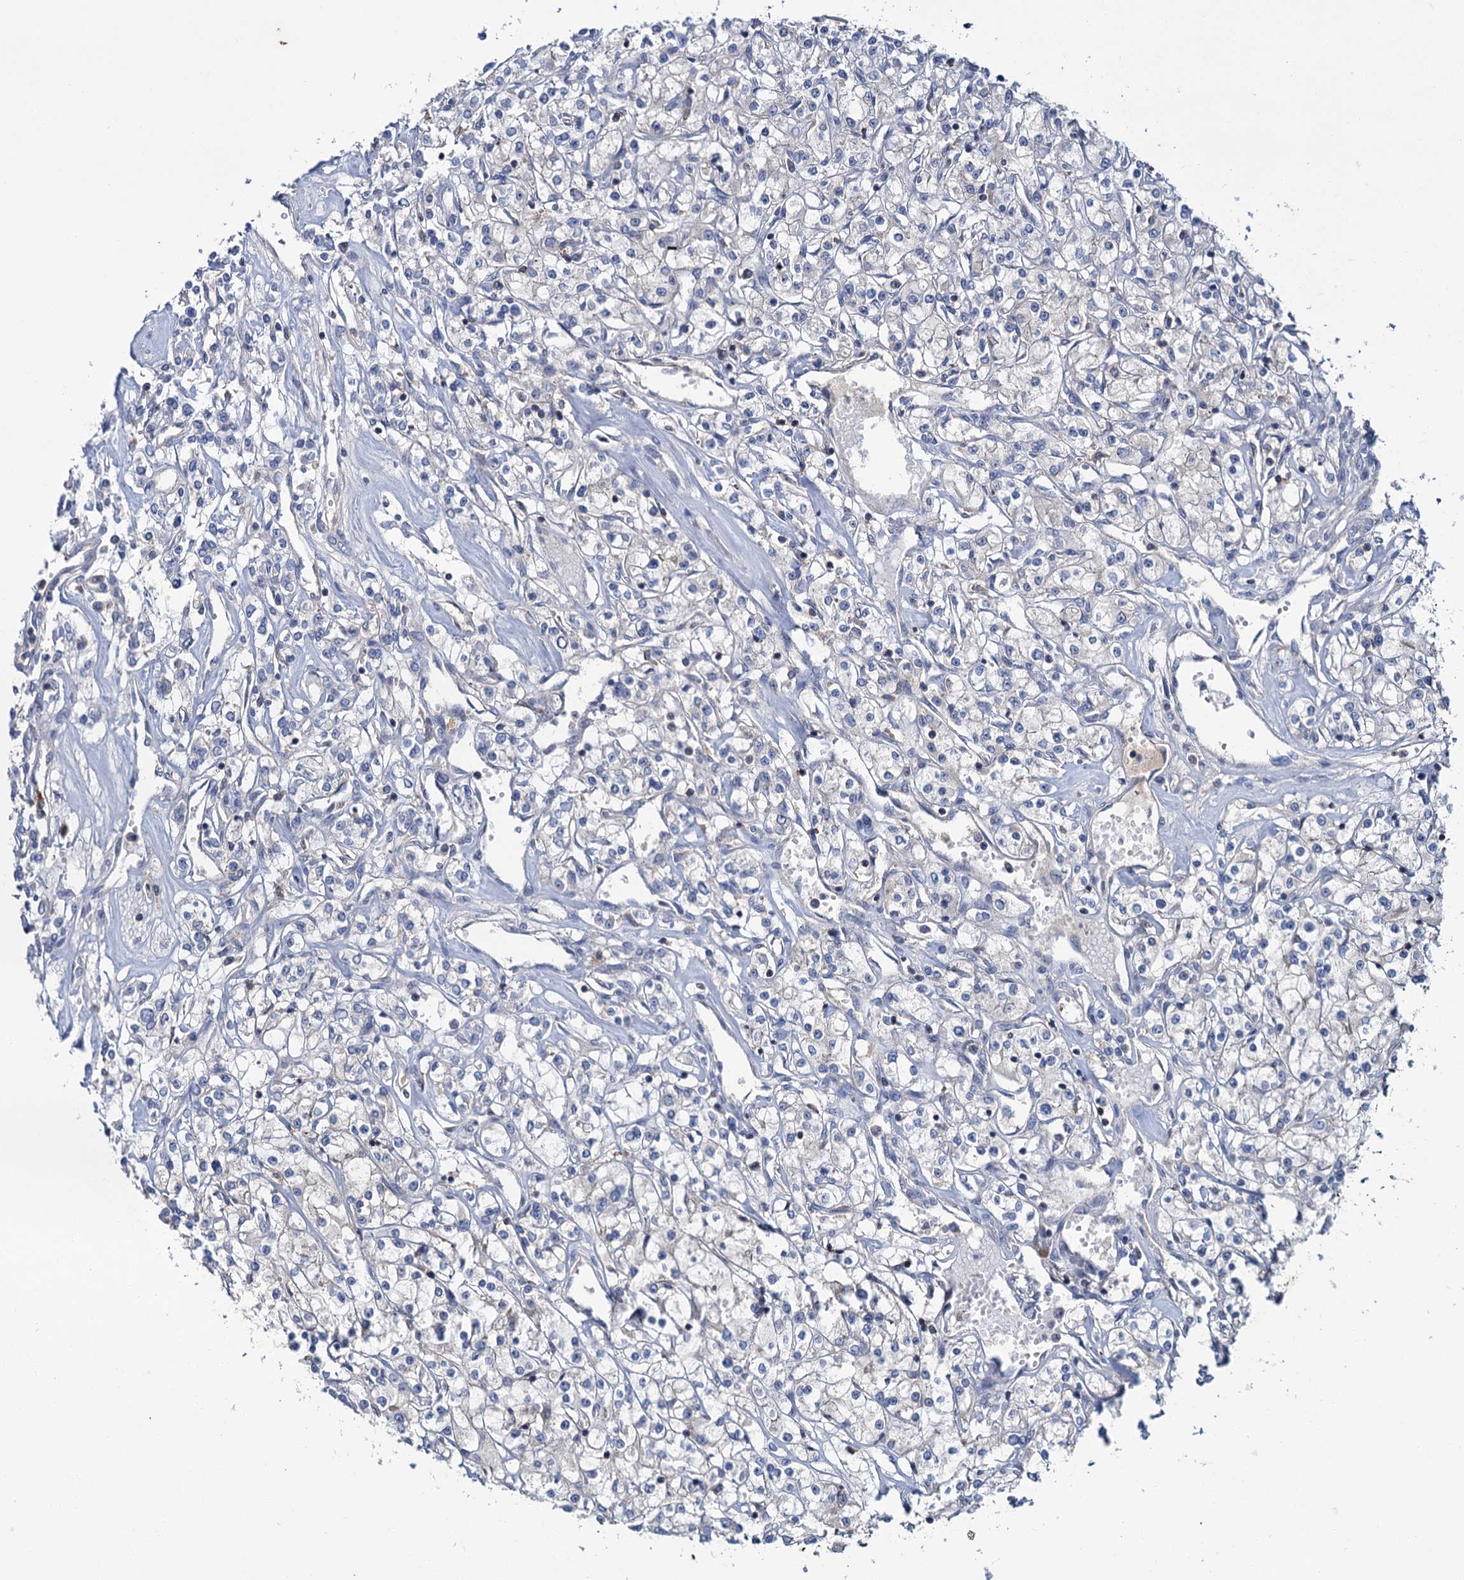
{"staining": {"intensity": "negative", "quantity": "none", "location": "none"}, "tissue": "renal cancer", "cell_type": "Tumor cells", "image_type": "cancer", "snomed": [{"axis": "morphology", "description": "Adenocarcinoma, NOS"}, {"axis": "topography", "description": "Kidney"}], "caption": "There is no significant positivity in tumor cells of renal adenocarcinoma.", "gene": "FGFR2", "patient": {"sex": "female", "age": 59}}